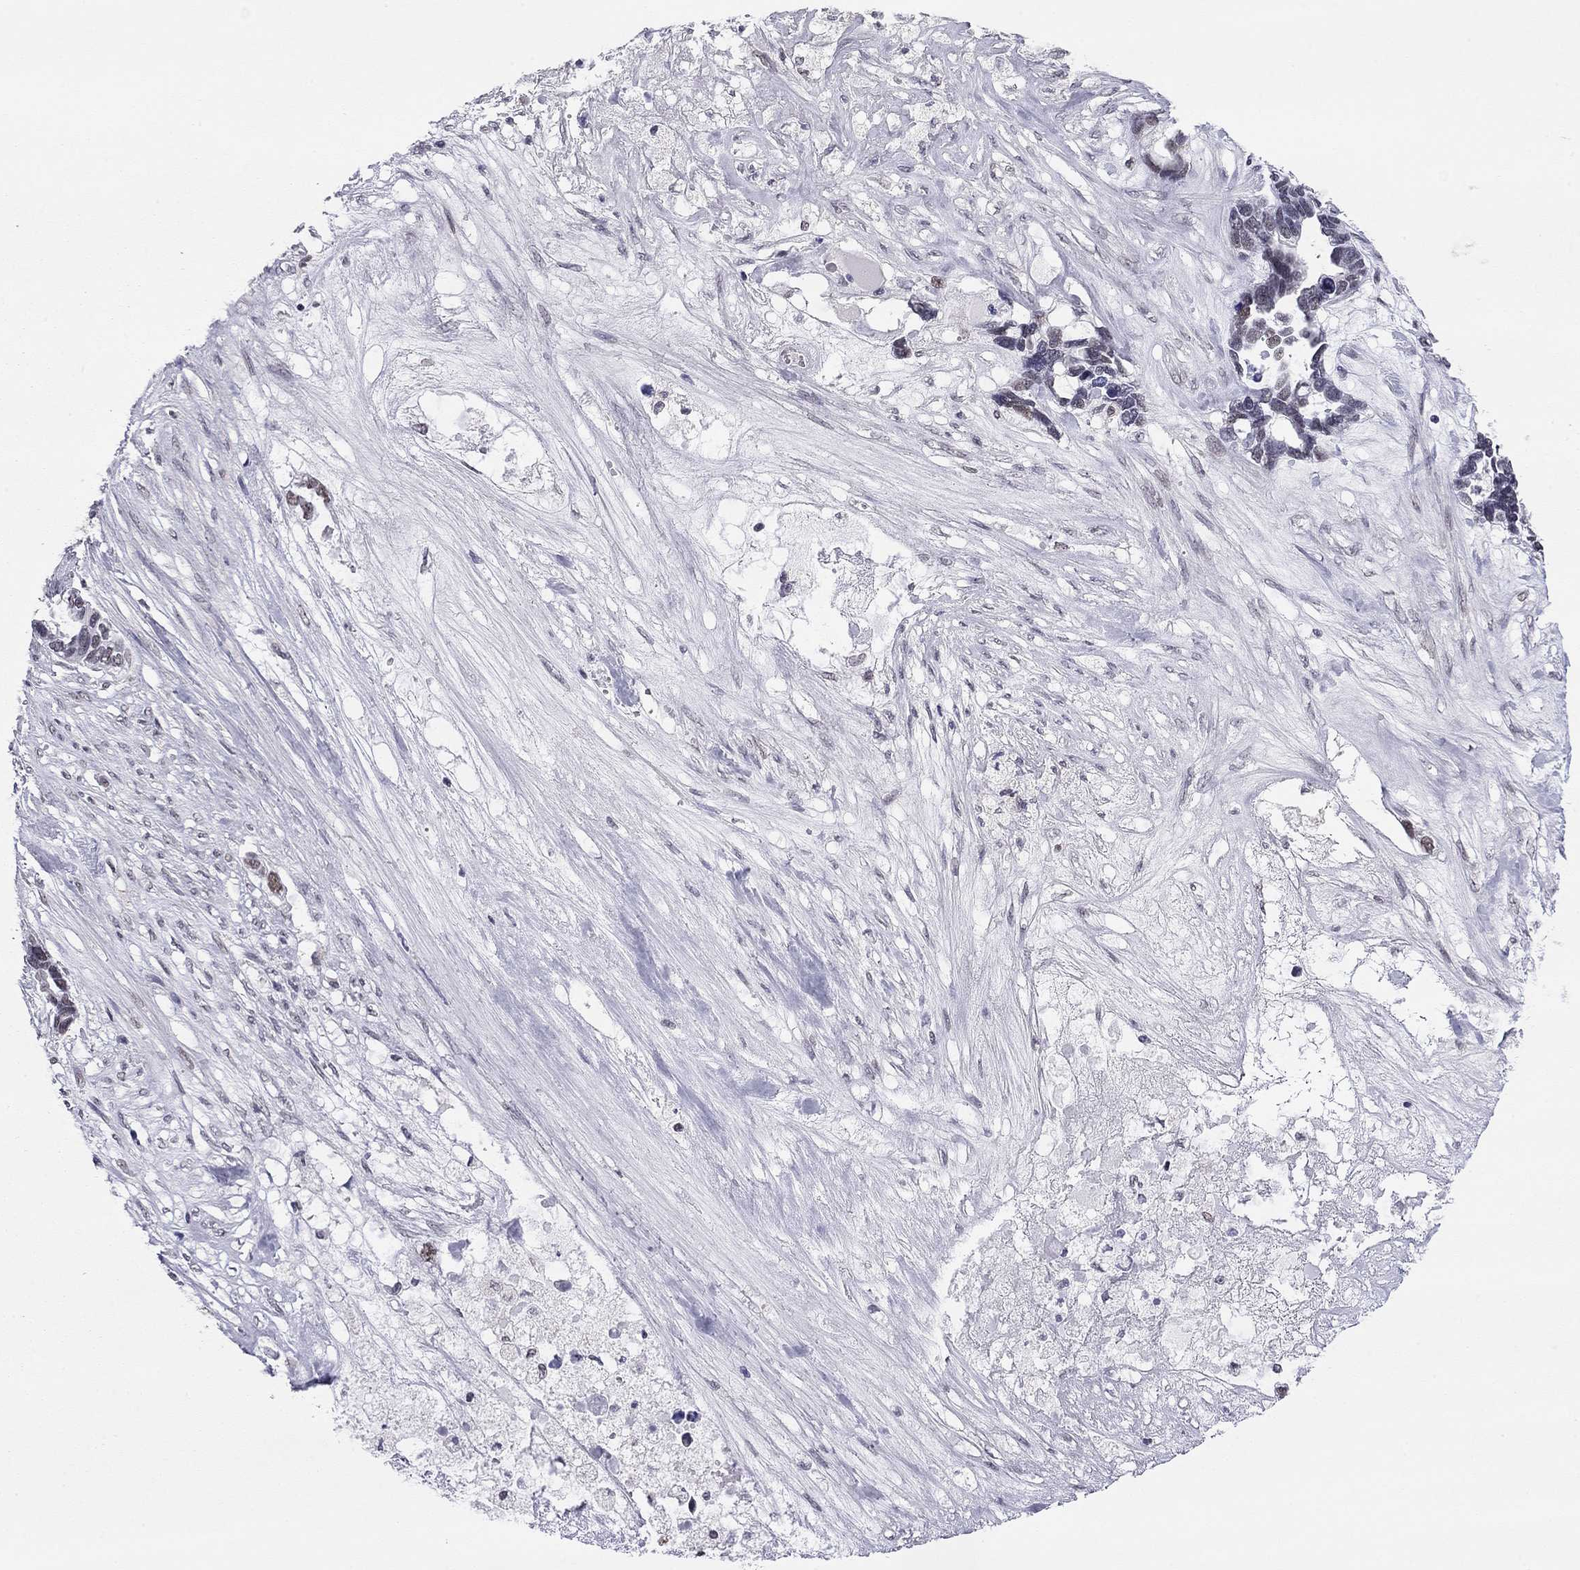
{"staining": {"intensity": "moderate", "quantity": "<25%", "location": "nuclear"}, "tissue": "ovarian cancer", "cell_type": "Tumor cells", "image_type": "cancer", "snomed": [{"axis": "morphology", "description": "Cystadenocarcinoma, serous, NOS"}, {"axis": "topography", "description": "Ovary"}], "caption": "Immunohistochemistry (DAB) staining of human ovarian cancer (serous cystadenocarcinoma) displays moderate nuclear protein staining in approximately <25% of tumor cells.", "gene": "DOT1L", "patient": {"sex": "female", "age": 54}}